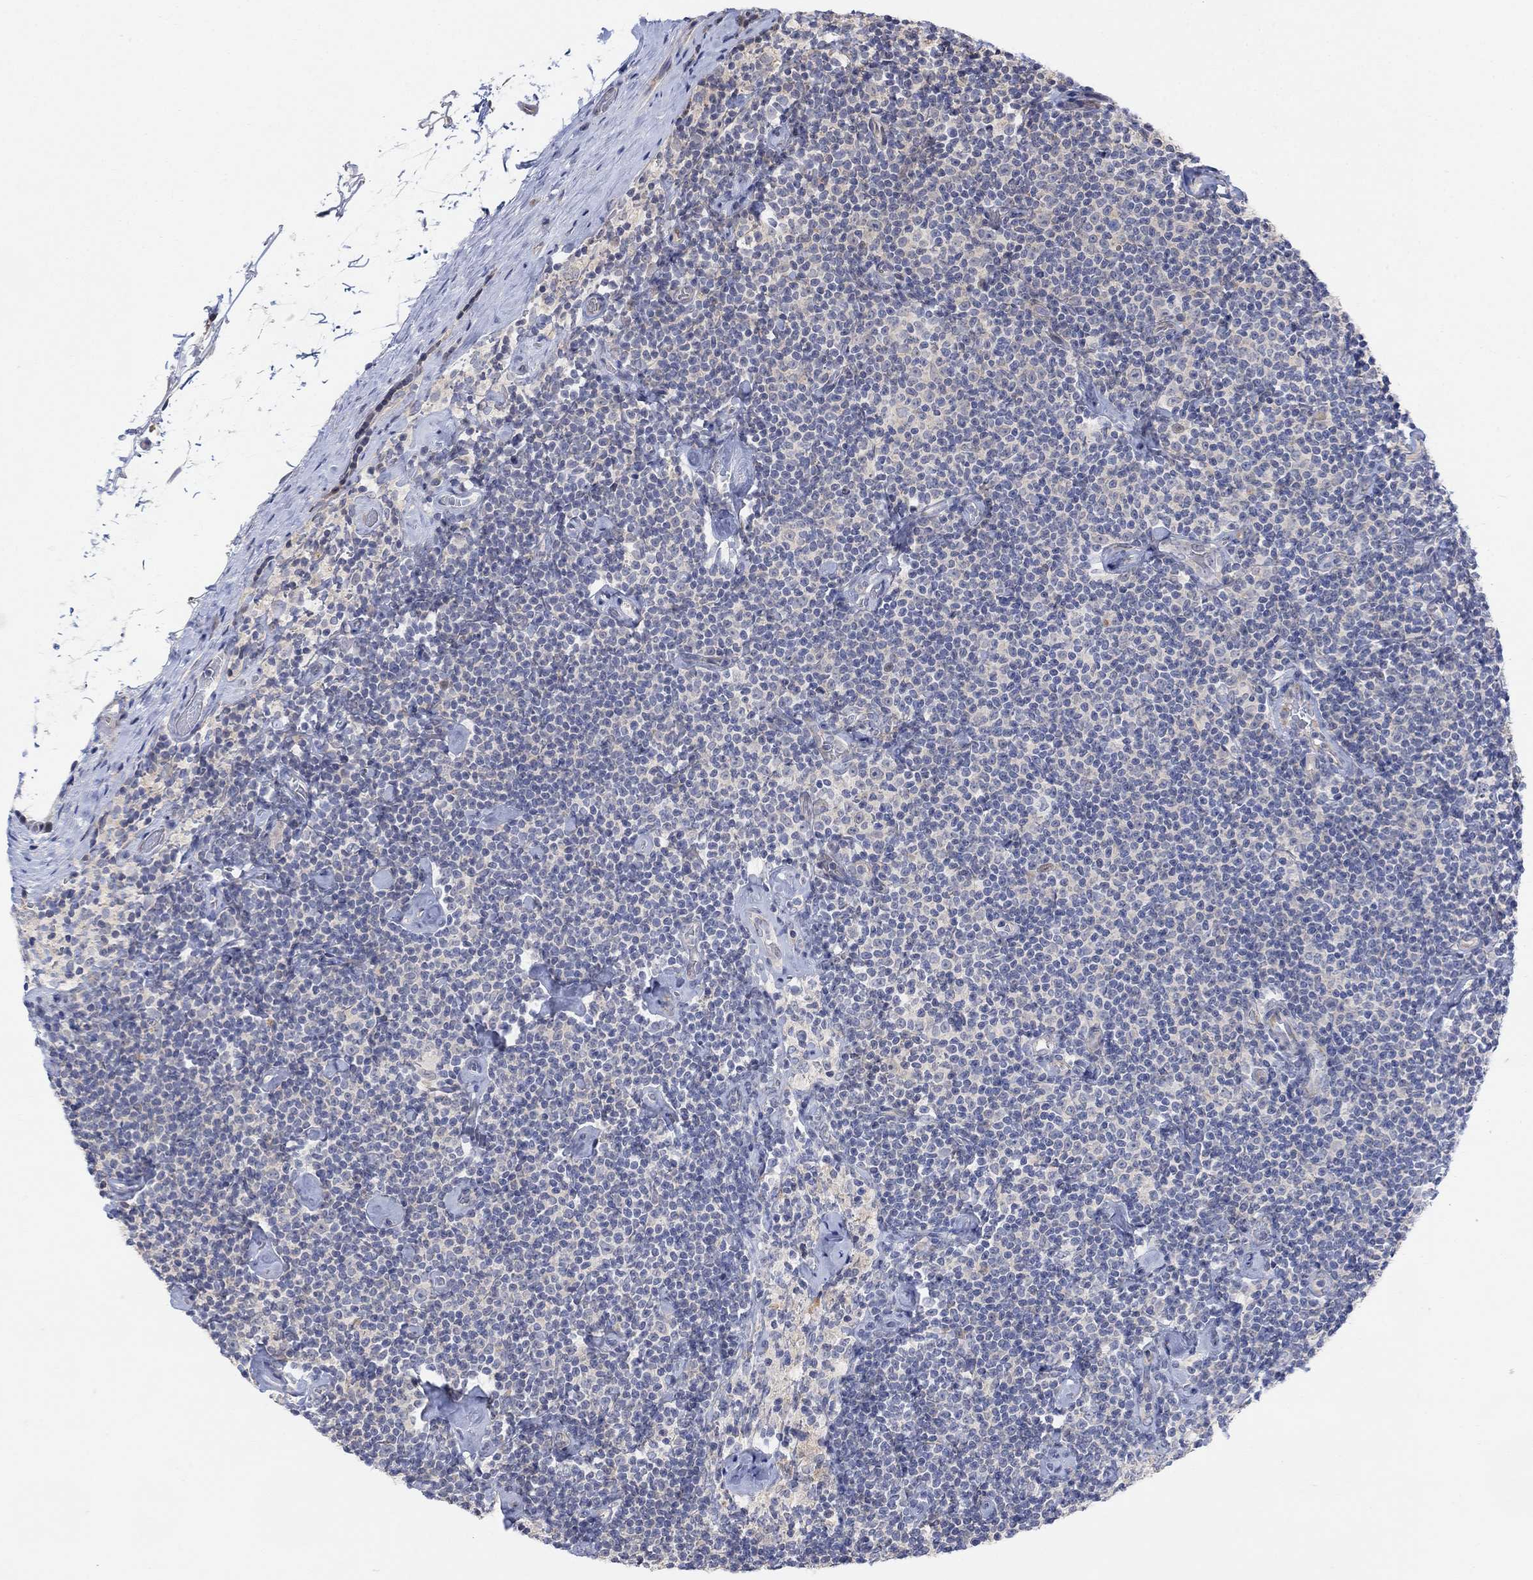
{"staining": {"intensity": "negative", "quantity": "none", "location": "none"}, "tissue": "lymphoma", "cell_type": "Tumor cells", "image_type": "cancer", "snomed": [{"axis": "morphology", "description": "Malignant lymphoma, non-Hodgkin's type, Low grade"}, {"axis": "topography", "description": "Lymph node"}], "caption": "An image of malignant lymphoma, non-Hodgkin's type (low-grade) stained for a protein demonstrates no brown staining in tumor cells.", "gene": "CNTF", "patient": {"sex": "male", "age": 81}}